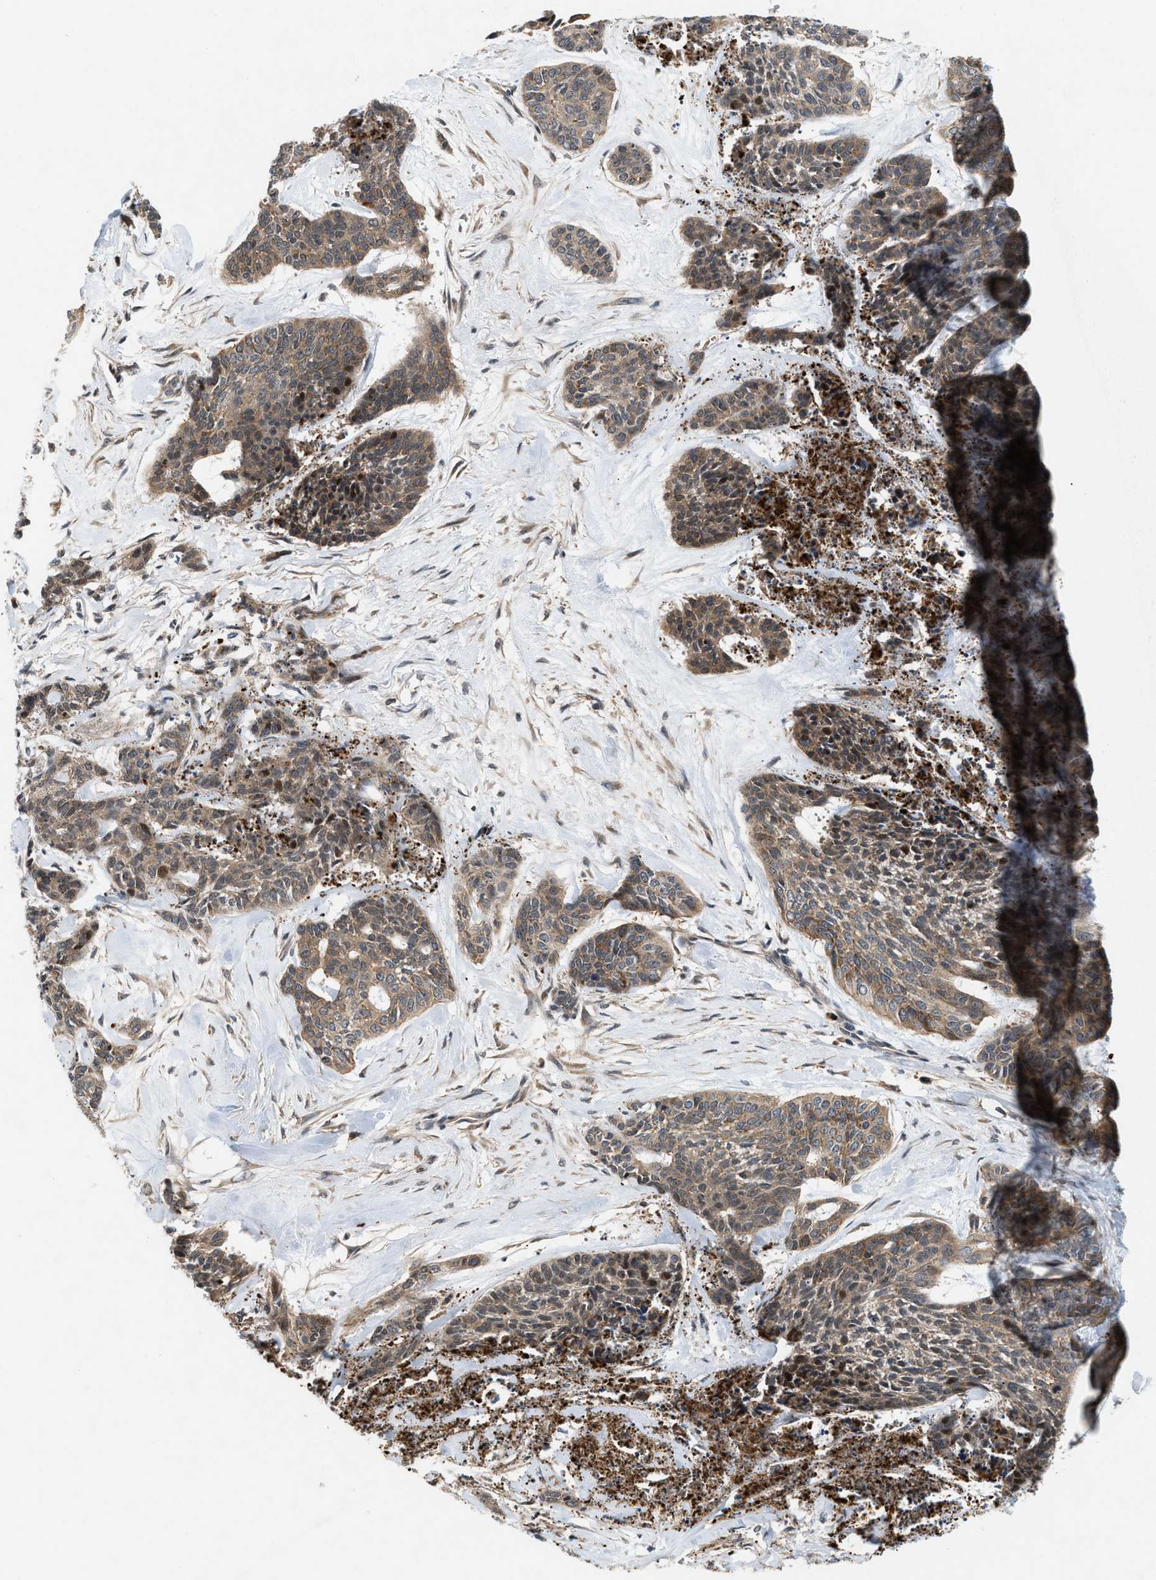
{"staining": {"intensity": "weak", "quantity": ">75%", "location": "cytoplasmic/membranous"}, "tissue": "skin cancer", "cell_type": "Tumor cells", "image_type": "cancer", "snomed": [{"axis": "morphology", "description": "Basal cell carcinoma"}, {"axis": "topography", "description": "Skin"}], "caption": "Protein expression analysis of human basal cell carcinoma (skin) reveals weak cytoplasmic/membranous staining in about >75% of tumor cells.", "gene": "MFSD6", "patient": {"sex": "female", "age": 64}}